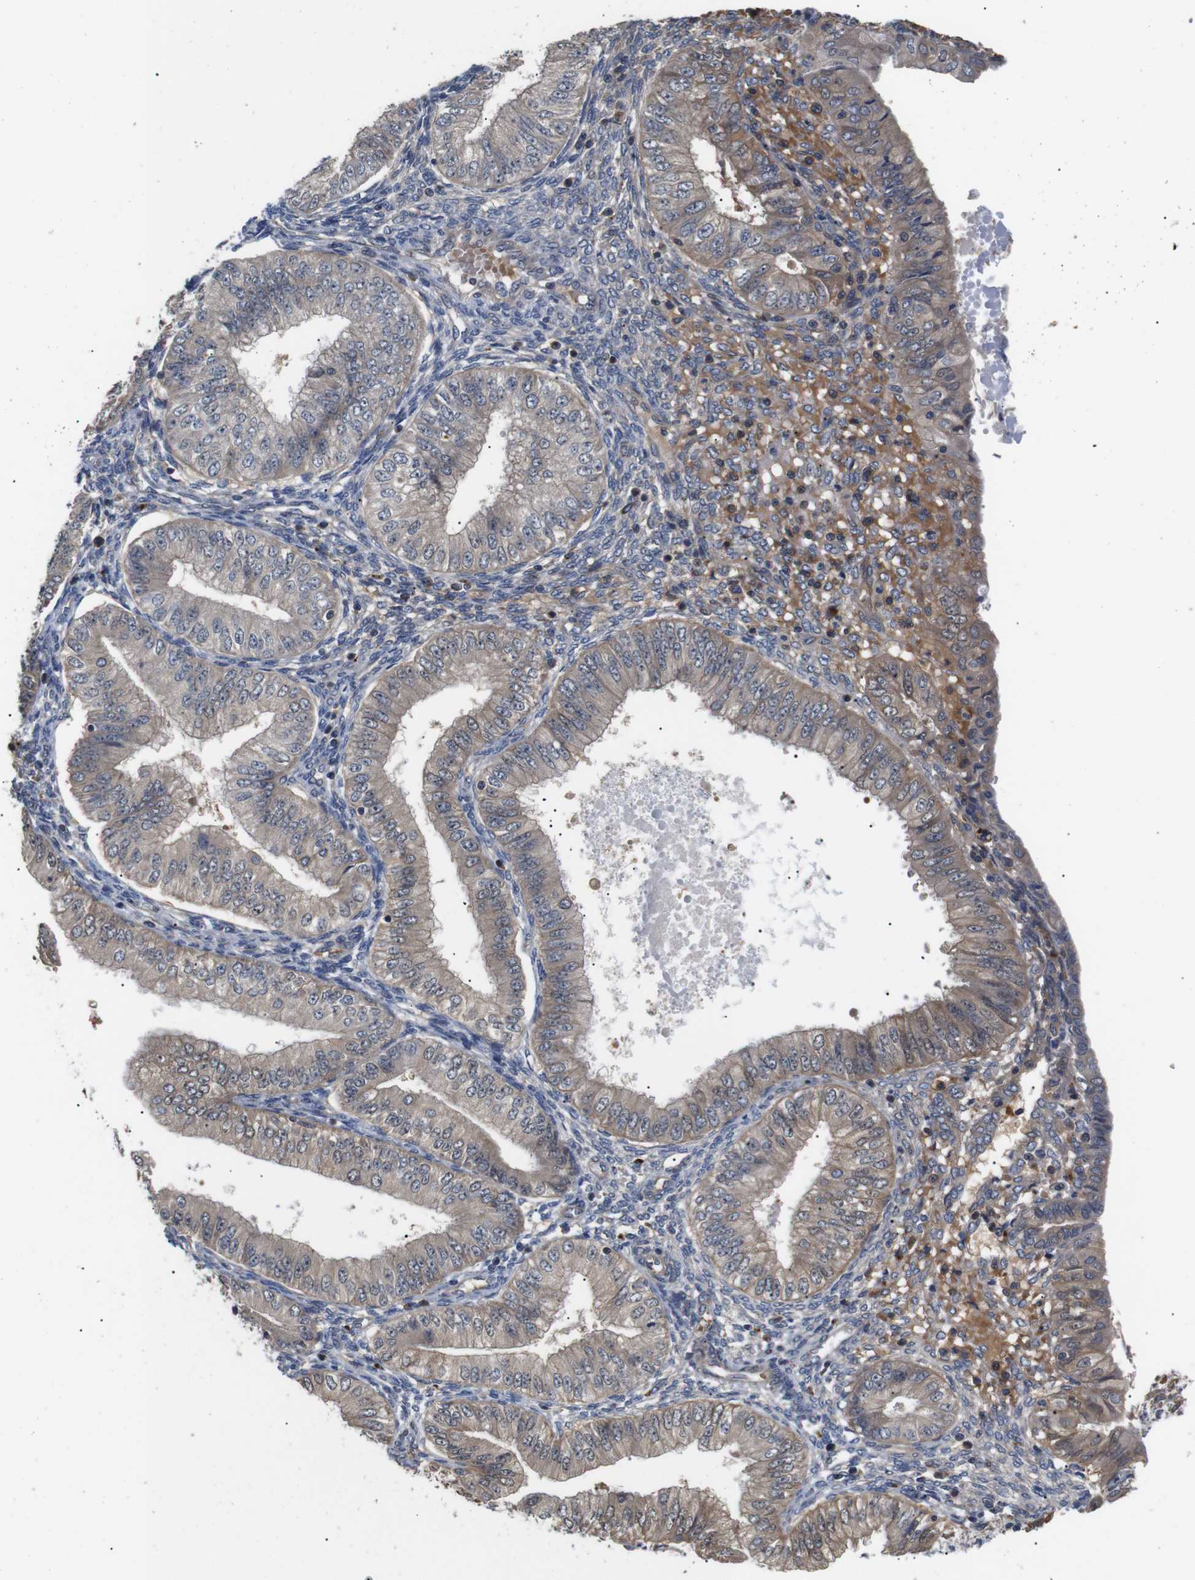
{"staining": {"intensity": "moderate", "quantity": ">75%", "location": "cytoplasmic/membranous"}, "tissue": "endometrial cancer", "cell_type": "Tumor cells", "image_type": "cancer", "snomed": [{"axis": "morphology", "description": "Normal tissue, NOS"}, {"axis": "morphology", "description": "Adenocarcinoma, NOS"}, {"axis": "topography", "description": "Endometrium"}], "caption": "Adenocarcinoma (endometrial) stained with a protein marker demonstrates moderate staining in tumor cells.", "gene": "DDR1", "patient": {"sex": "female", "age": 53}}